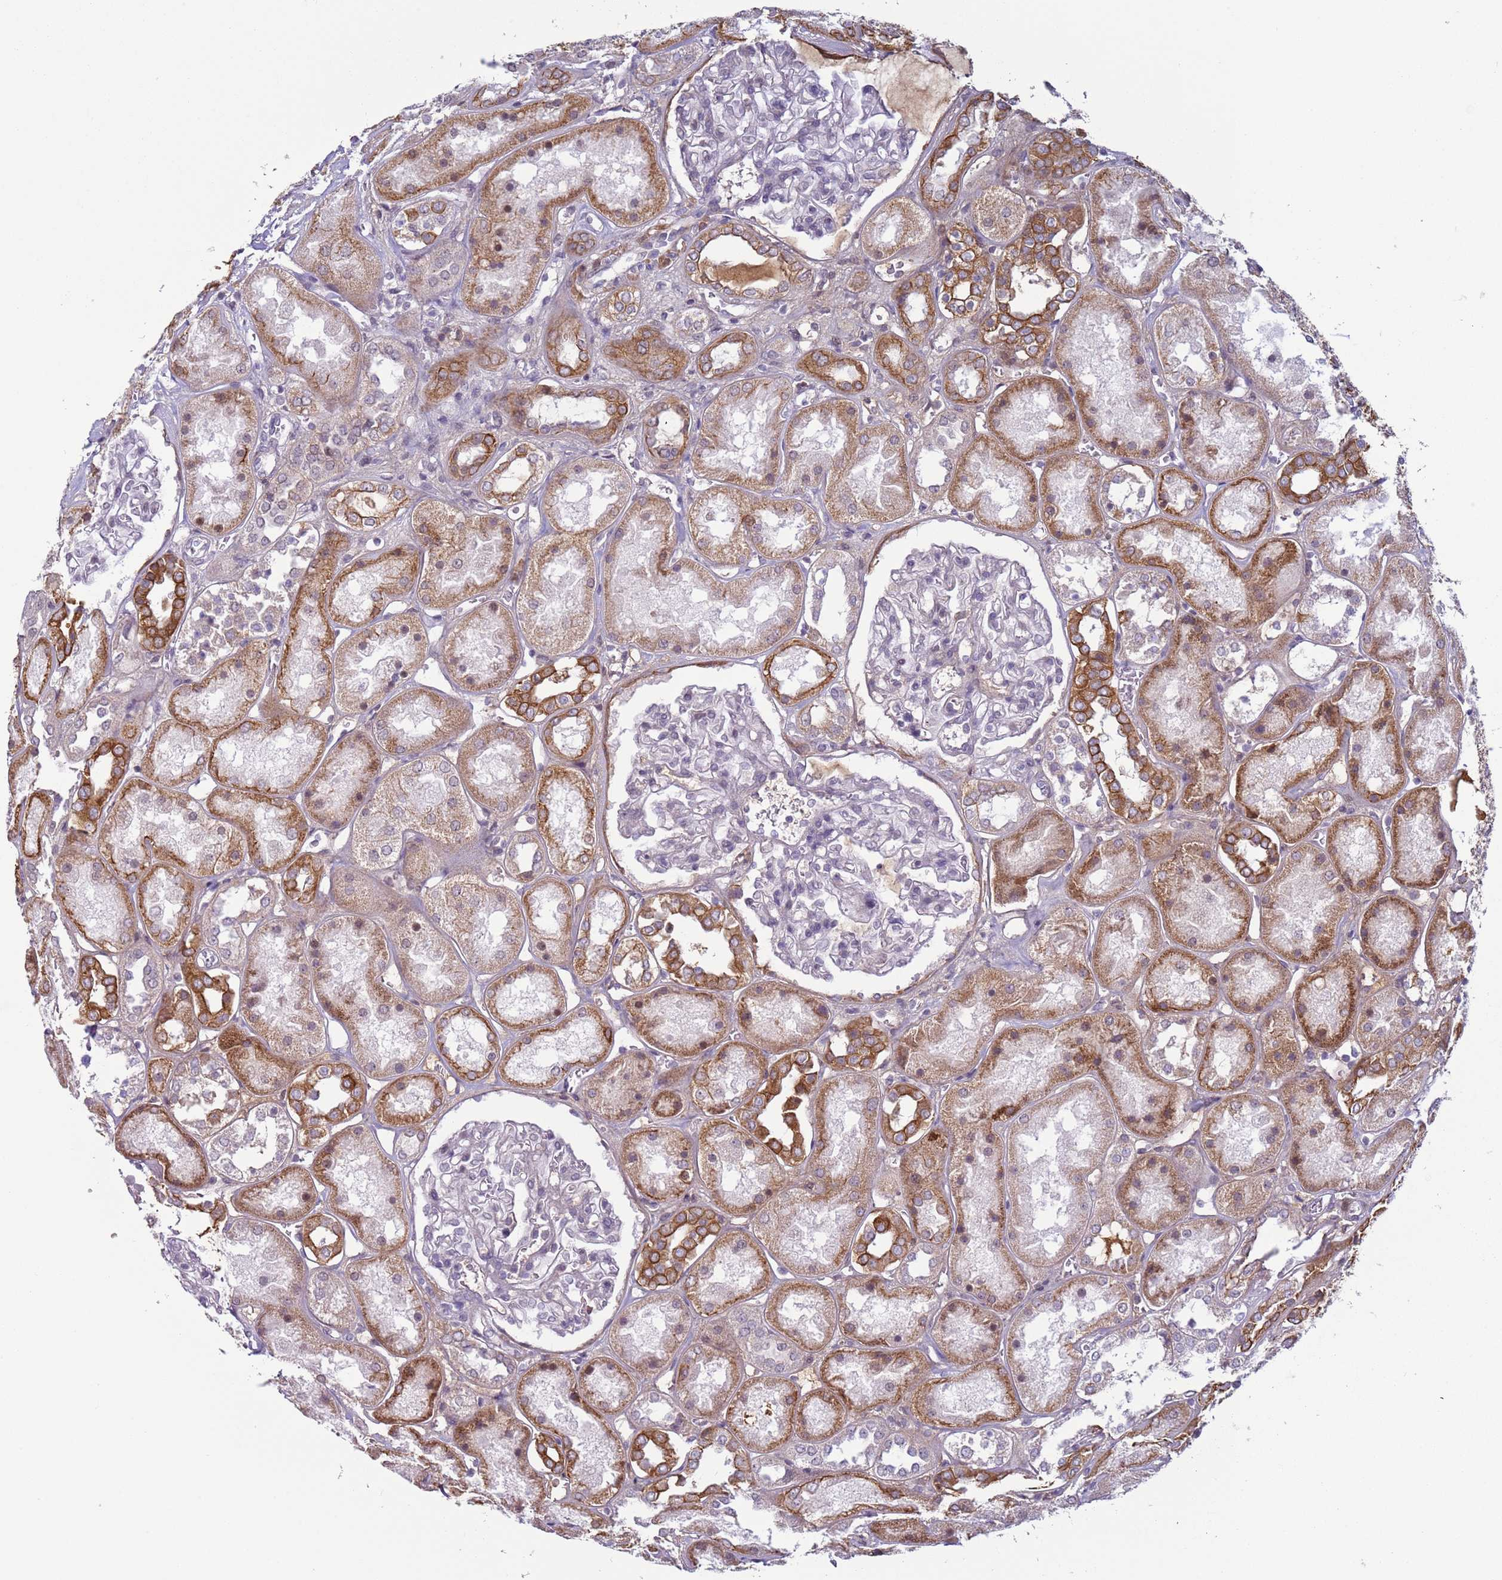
{"staining": {"intensity": "negative", "quantity": "none", "location": "none"}, "tissue": "kidney", "cell_type": "Cells in glomeruli", "image_type": "normal", "snomed": [{"axis": "morphology", "description": "Normal tissue, NOS"}, {"axis": "topography", "description": "Kidney"}], "caption": "Immunohistochemistry (IHC) of unremarkable human kidney reveals no expression in cells in glomeruli.", "gene": "NPAP1", "patient": {"sex": "male", "age": 70}}